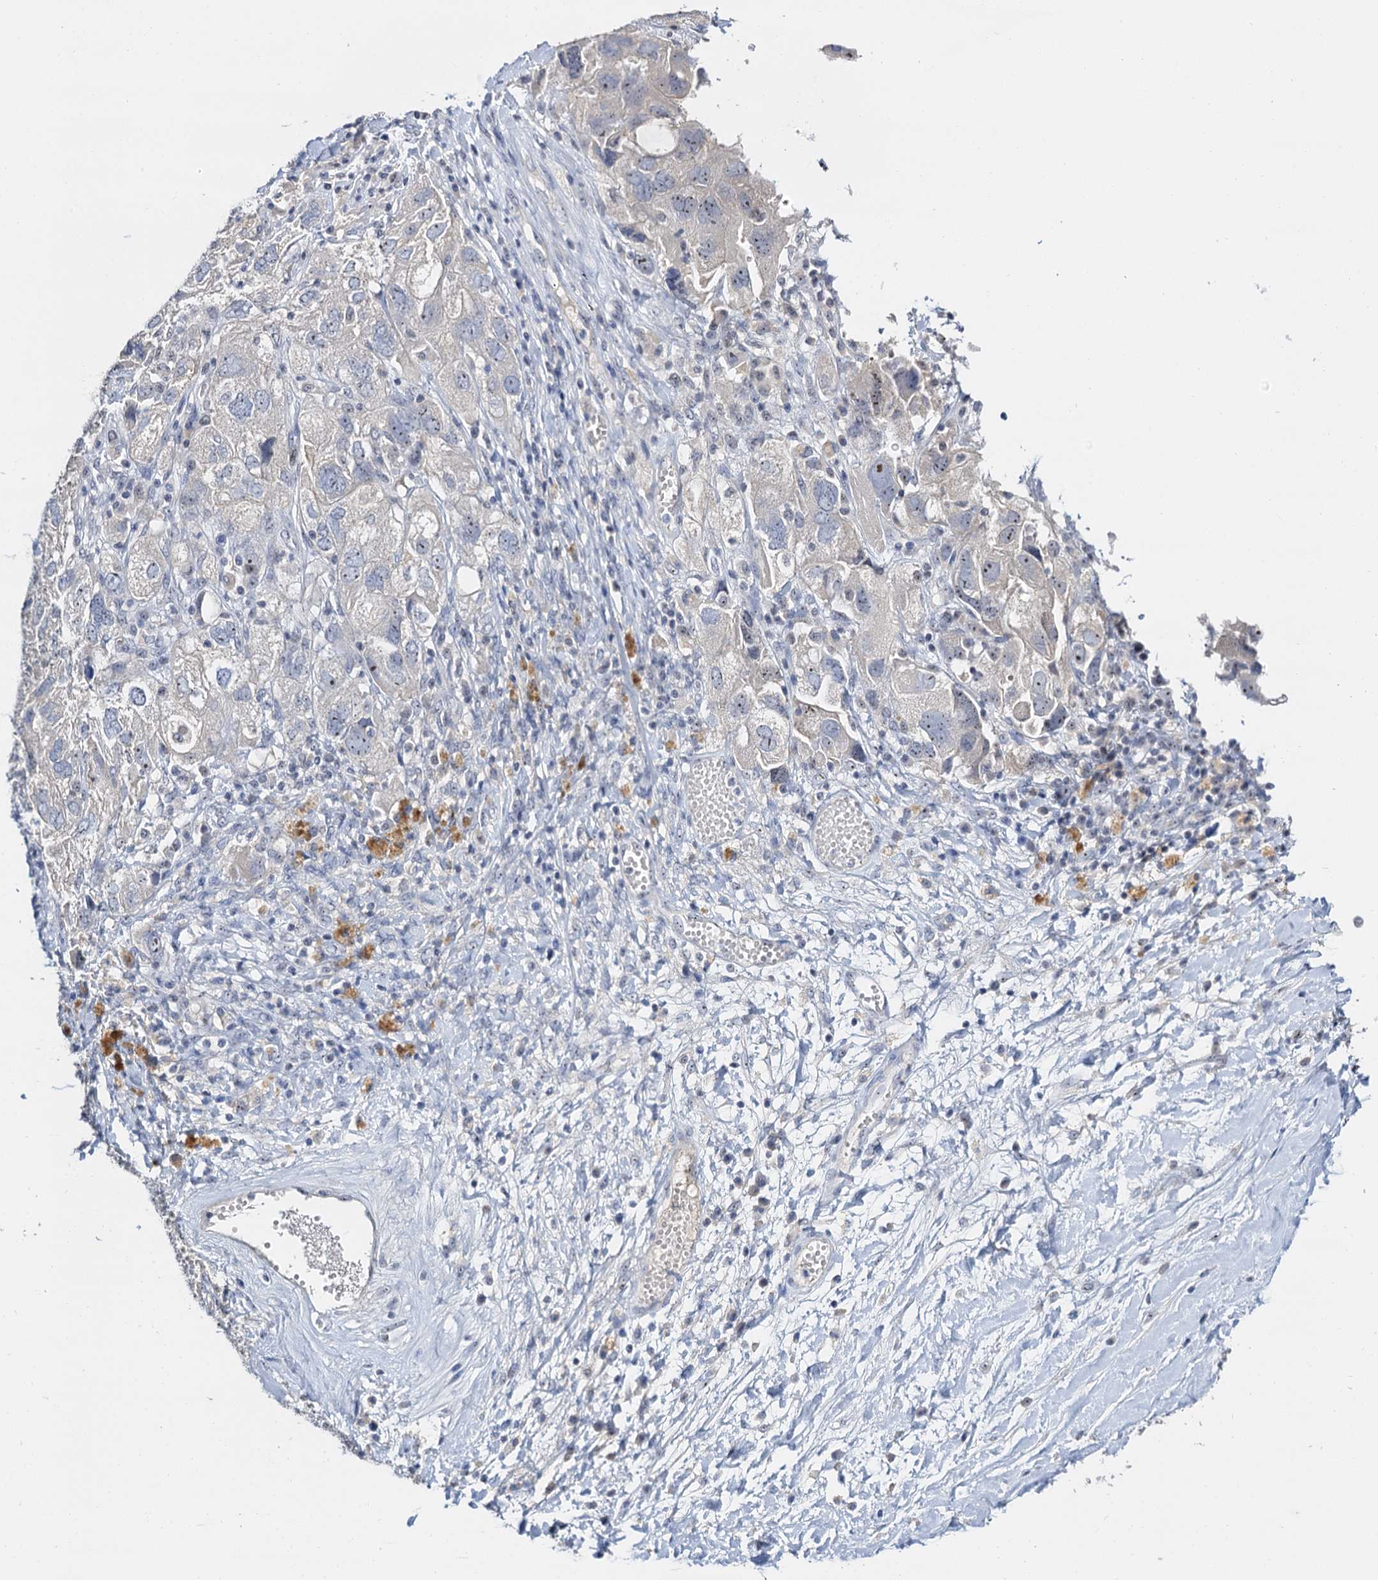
{"staining": {"intensity": "negative", "quantity": "none", "location": "none"}, "tissue": "ovarian cancer", "cell_type": "Tumor cells", "image_type": "cancer", "snomed": [{"axis": "morphology", "description": "Carcinoma, NOS"}, {"axis": "morphology", "description": "Cystadenocarcinoma, serous, NOS"}, {"axis": "topography", "description": "Ovary"}], "caption": "This is an immunohistochemistry (IHC) image of ovarian cancer. There is no staining in tumor cells.", "gene": "NOP2", "patient": {"sex": "female", "age": 69}}